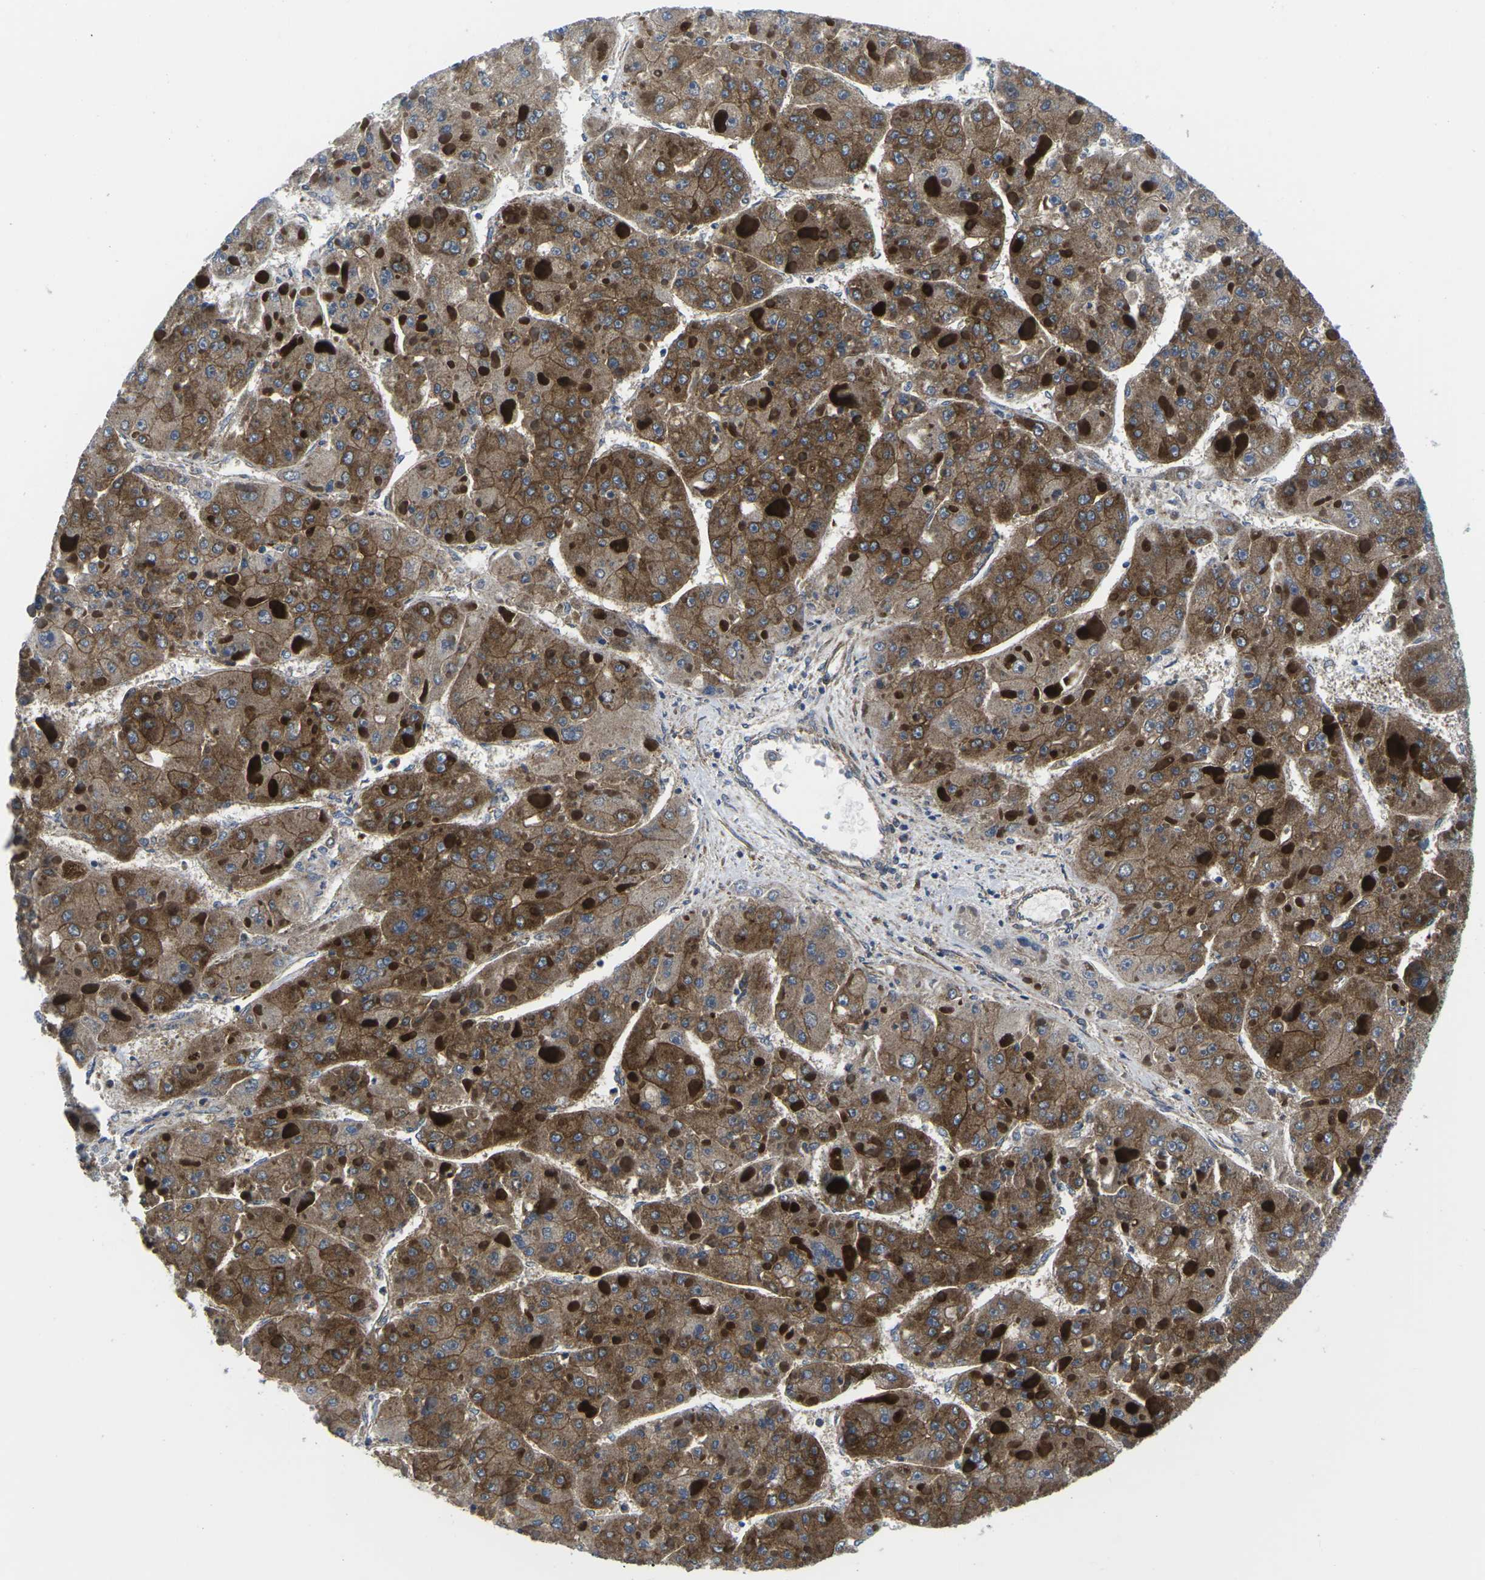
{"staining": {"intensity": "moderate", "quantity": ">75%", "location": "cytoplasmic/membranous"}, "tissue": "liver cancer", "cell_type": "Tumor cells", "image_type": "cancer", "snomed": [{"axis": "morphology", "description": "Carcinoma, Hepatocellular, NOS"}, {"axis": "topography", "description": "Liver"}], "caption": "Immunohistochemistry (IHC) photomicrograph of neoplastic tissue: hepatocellular carcinoma (liver) stained using IHC demonstrates medium levels of moderate protein expression localized specifically in the cytoplasmic/membranous of tumor cells, appearing as a cytoplasmic/membranous brown color.", "gene": "DLG1", "patient": {"sex": "female", "age": 73}}